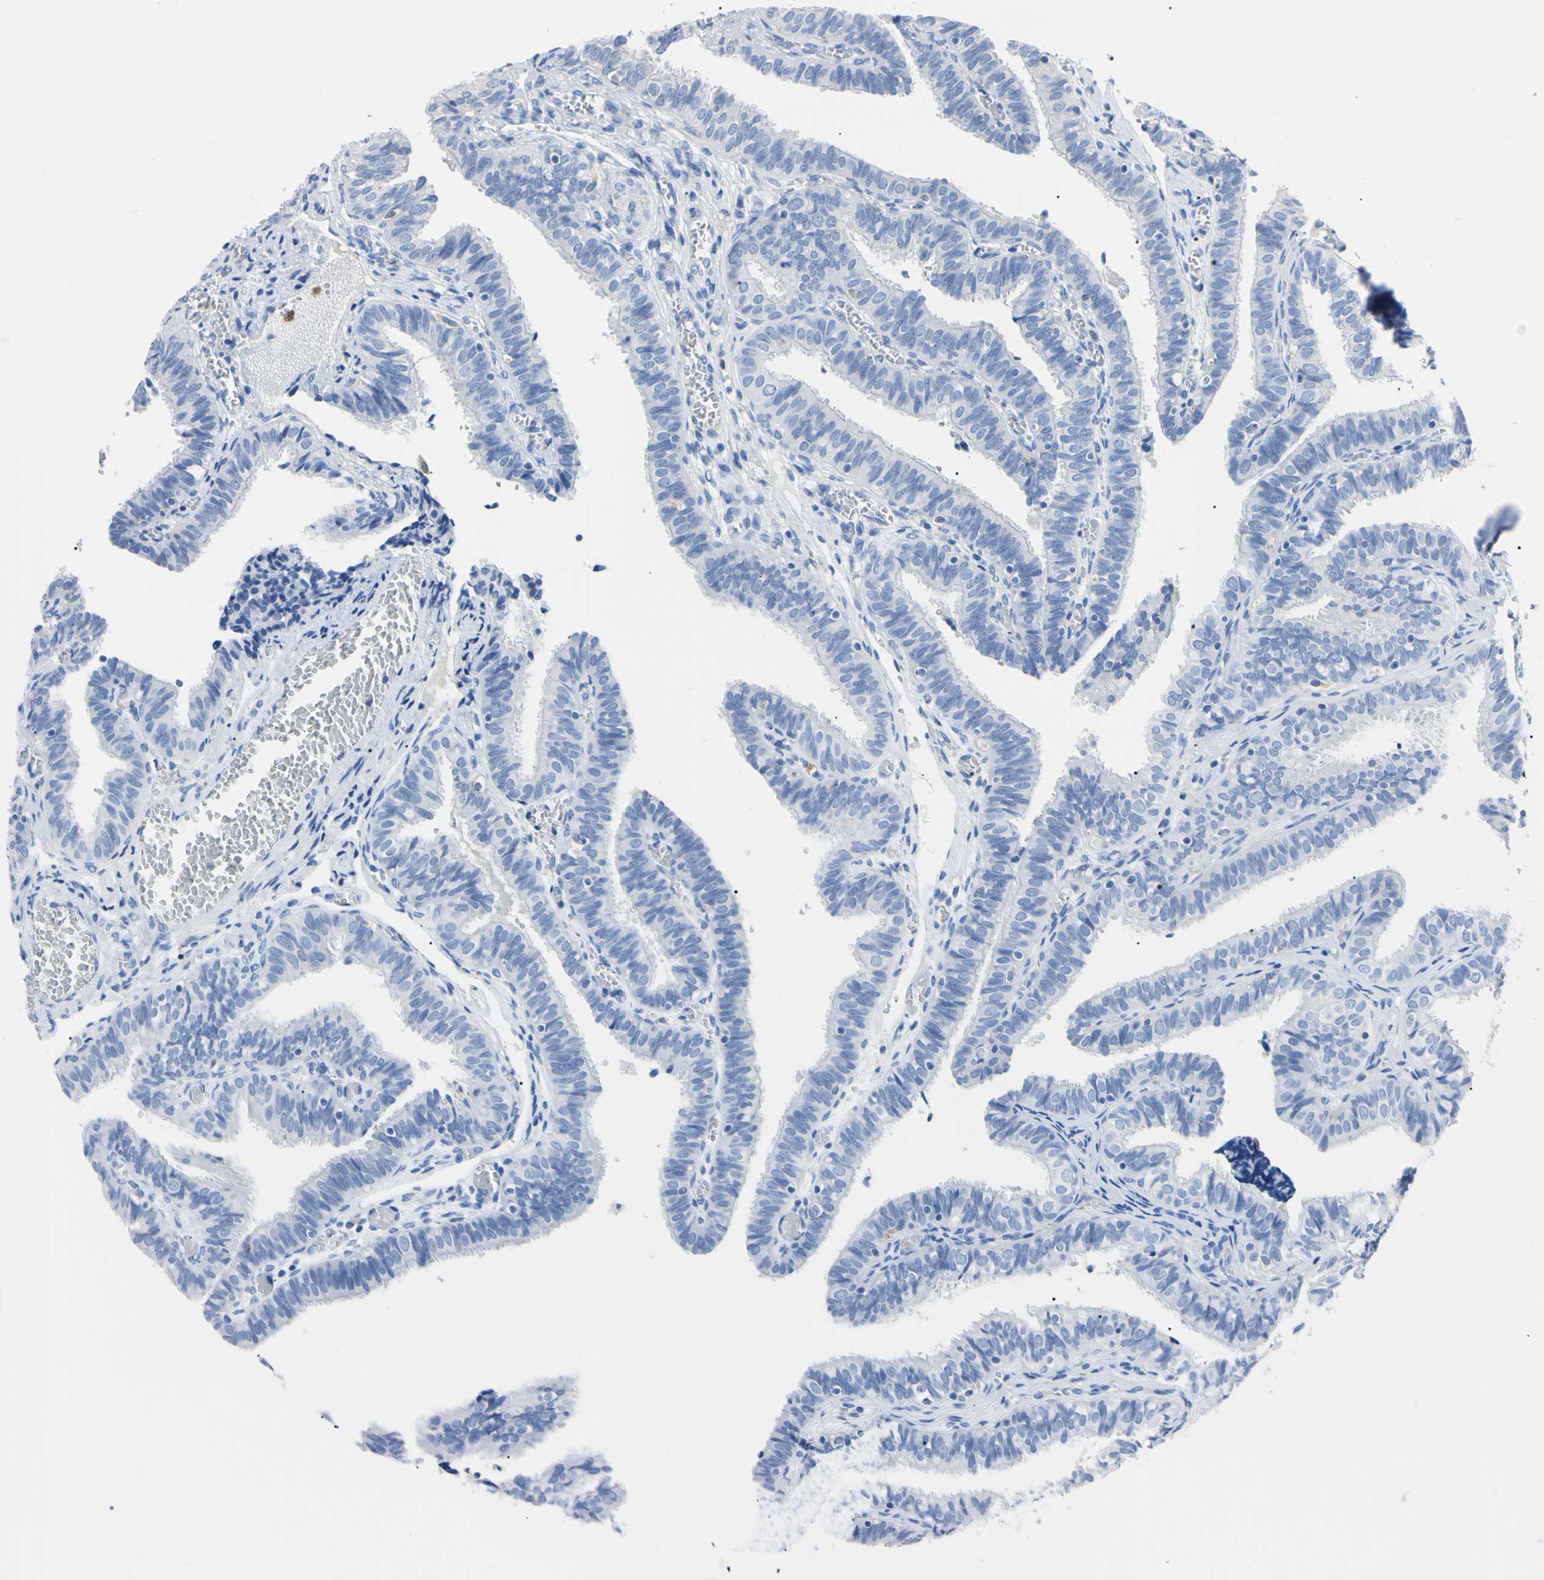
{"staining": {"intensity": "negative", "quantity": "none", "location": "none"}, "tissue": "fallopian tube", "cell_type": "Glandular cells", "image_type": "normal", "snomed": [{"axis": "morphology", "description": "Normal tissue, NOS"}, {"axis": "topography", "description": "Fallopian tube"}], "caption": "DAB (3,3'-diaminobenzidine) immunohistochemical staining of benign human fallopian tube exhibits no significant expression in glandular cells. Nuclei are stained in blue.", "gene": "NCF4", "patient": {"sex": "female", "age": 46}}